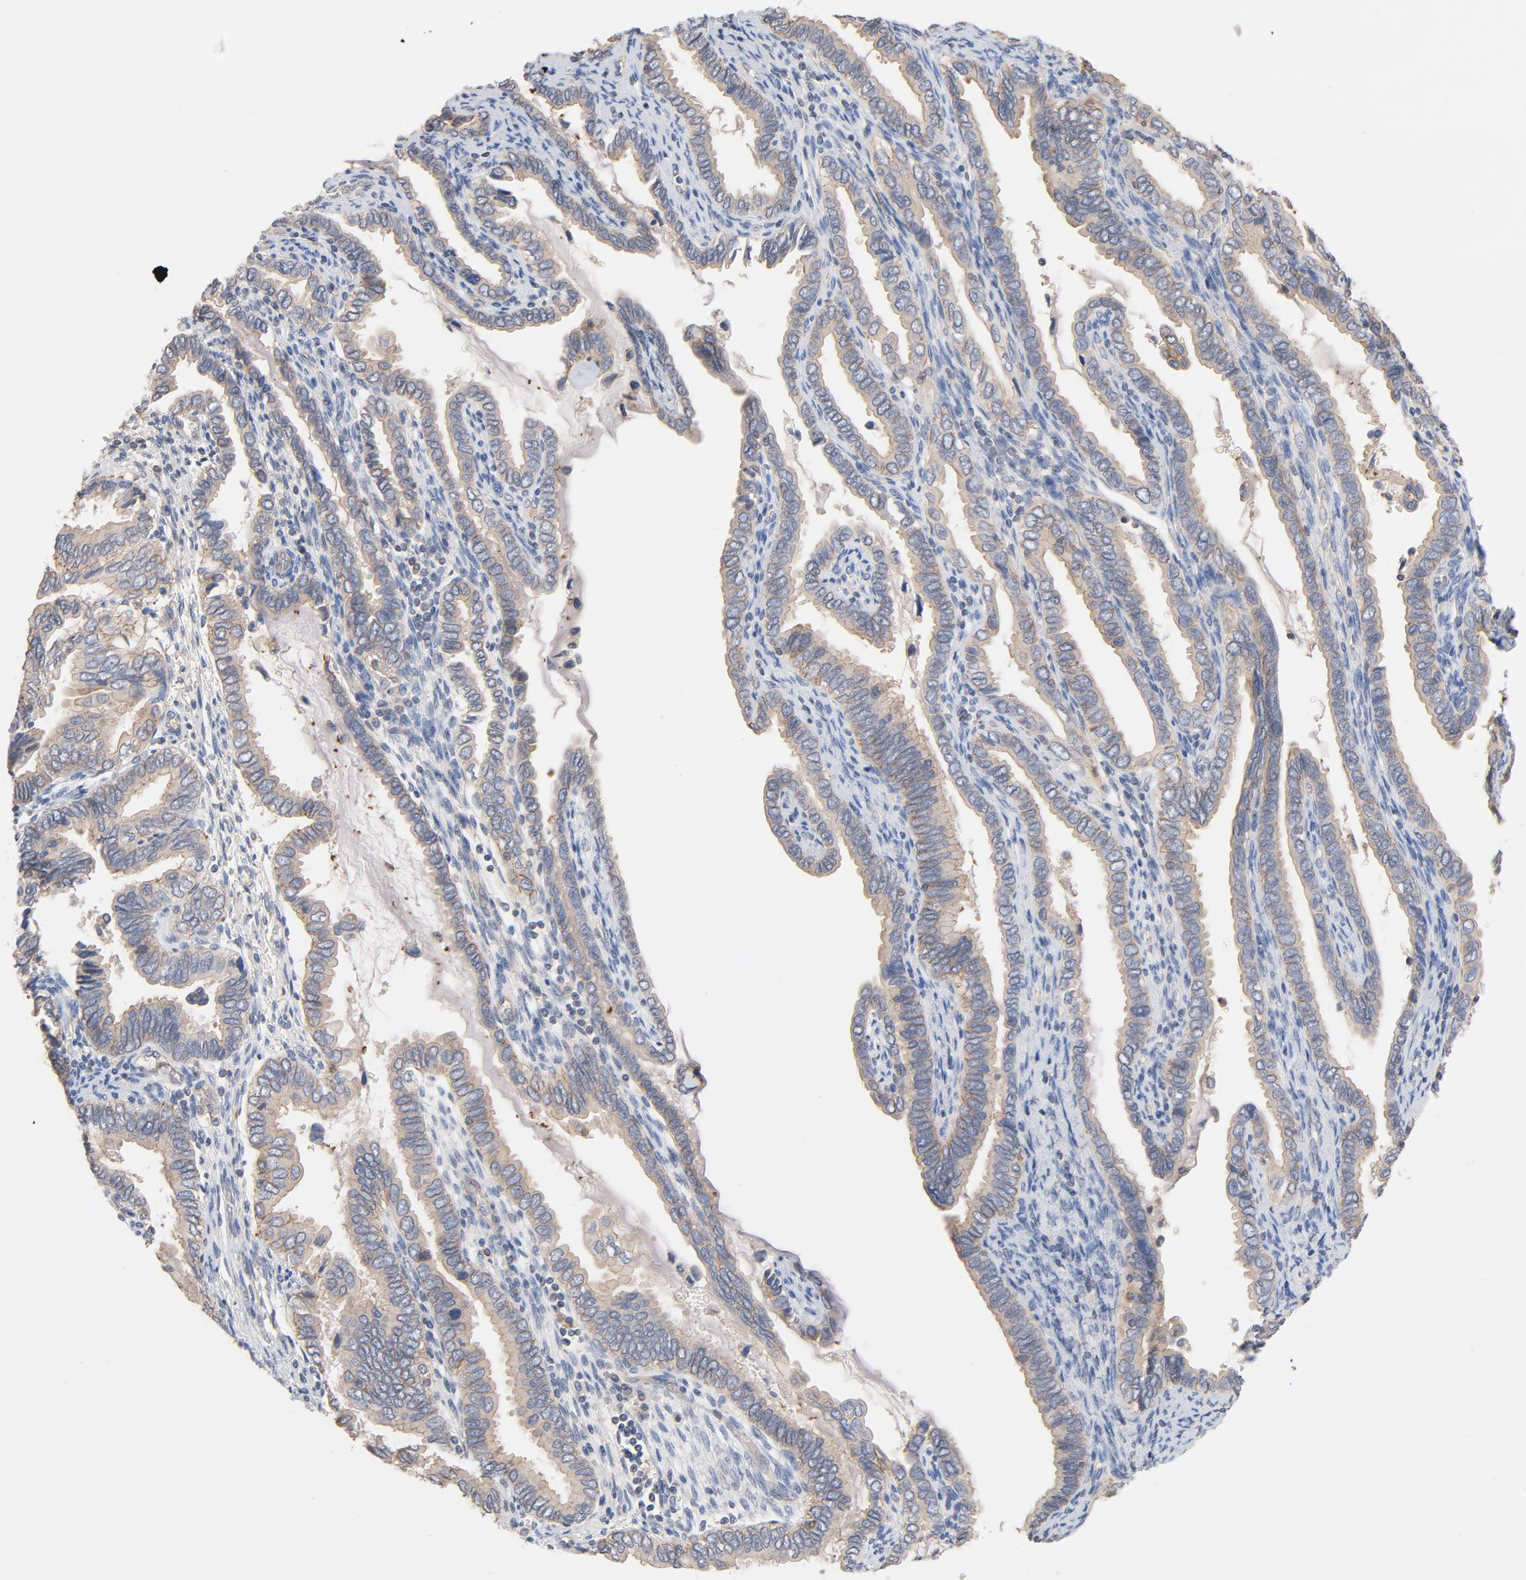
{"staining": {"intensity": "weak", "quantity": ">75%", "location": "cytoplasmic/membranous"}, "tissue": "cervical cancer", "cell_type": "Tumor cells", "image_type": "cancer", "snomed": [{"axis": "morphology", "description": "Adenocarcinoma, NOS"}, {"axis": "topography", "description": "Cervix"}], "caption": "DAB (3,3'-diaminobenzidine) immunohistochemical staining of human cervical adenocarcinoma demonstrates weak cytoplasmic/membranous protein staining in about >75% of tumor cells.", "gene": "STRN3", "patient": {"sex": "female", "age": 49}}